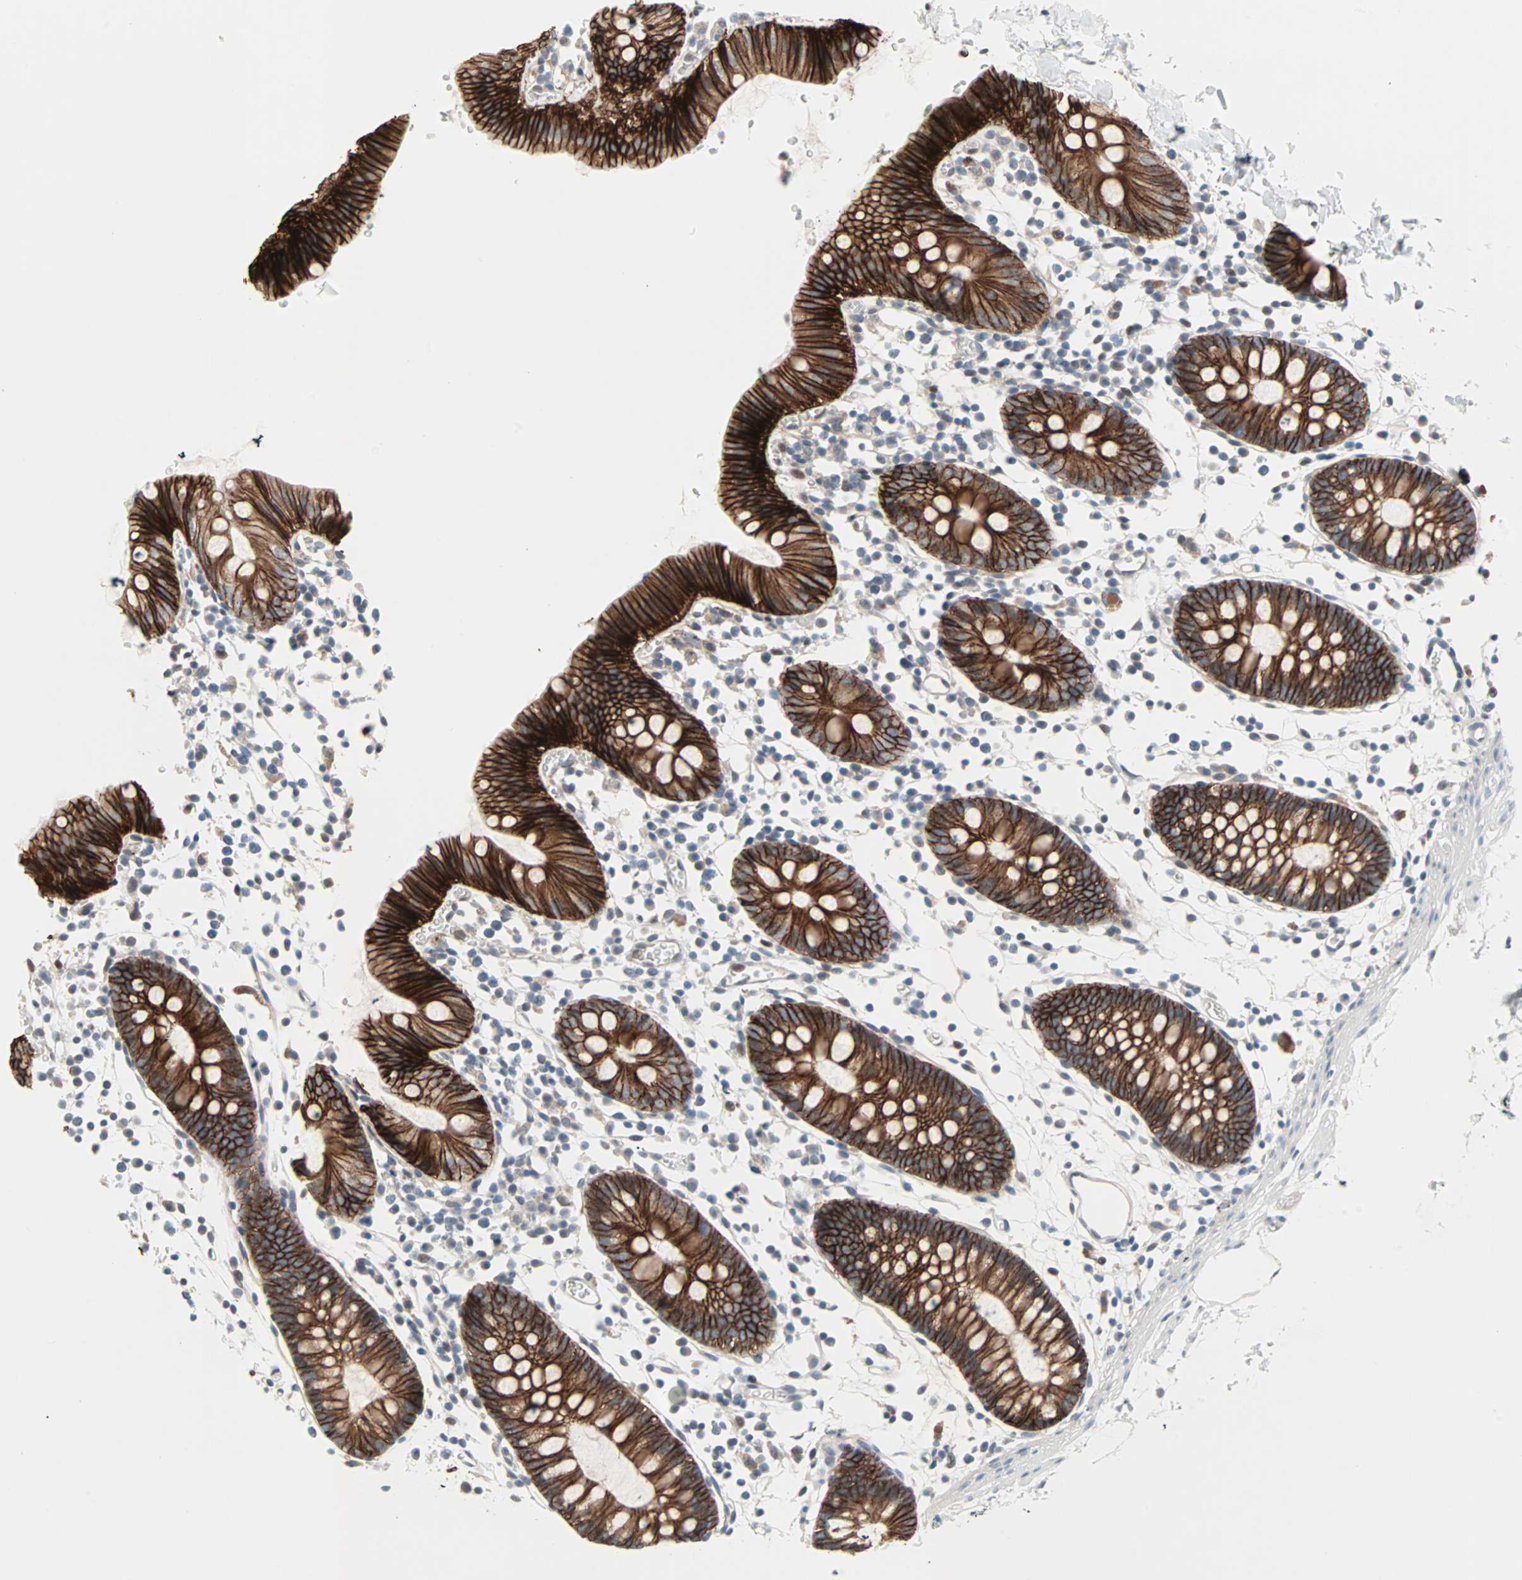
{"staining": {"intensity": "negative", "quantity": "none", "location": "none"}, "tissue": "colon", "cell_type": "Endothelial cells", "image_type": "normal", "snomed": [{"axis": "morphology", "description": "Normal tissue, NOS"}, {"axis": "topography", "description": "Colon"}], "caption": "An image of colon stained for a protein reveals no brown staining in endothelial cells.", "gene": "CAND2", "patient": {"sex": "male", "age": 14}}